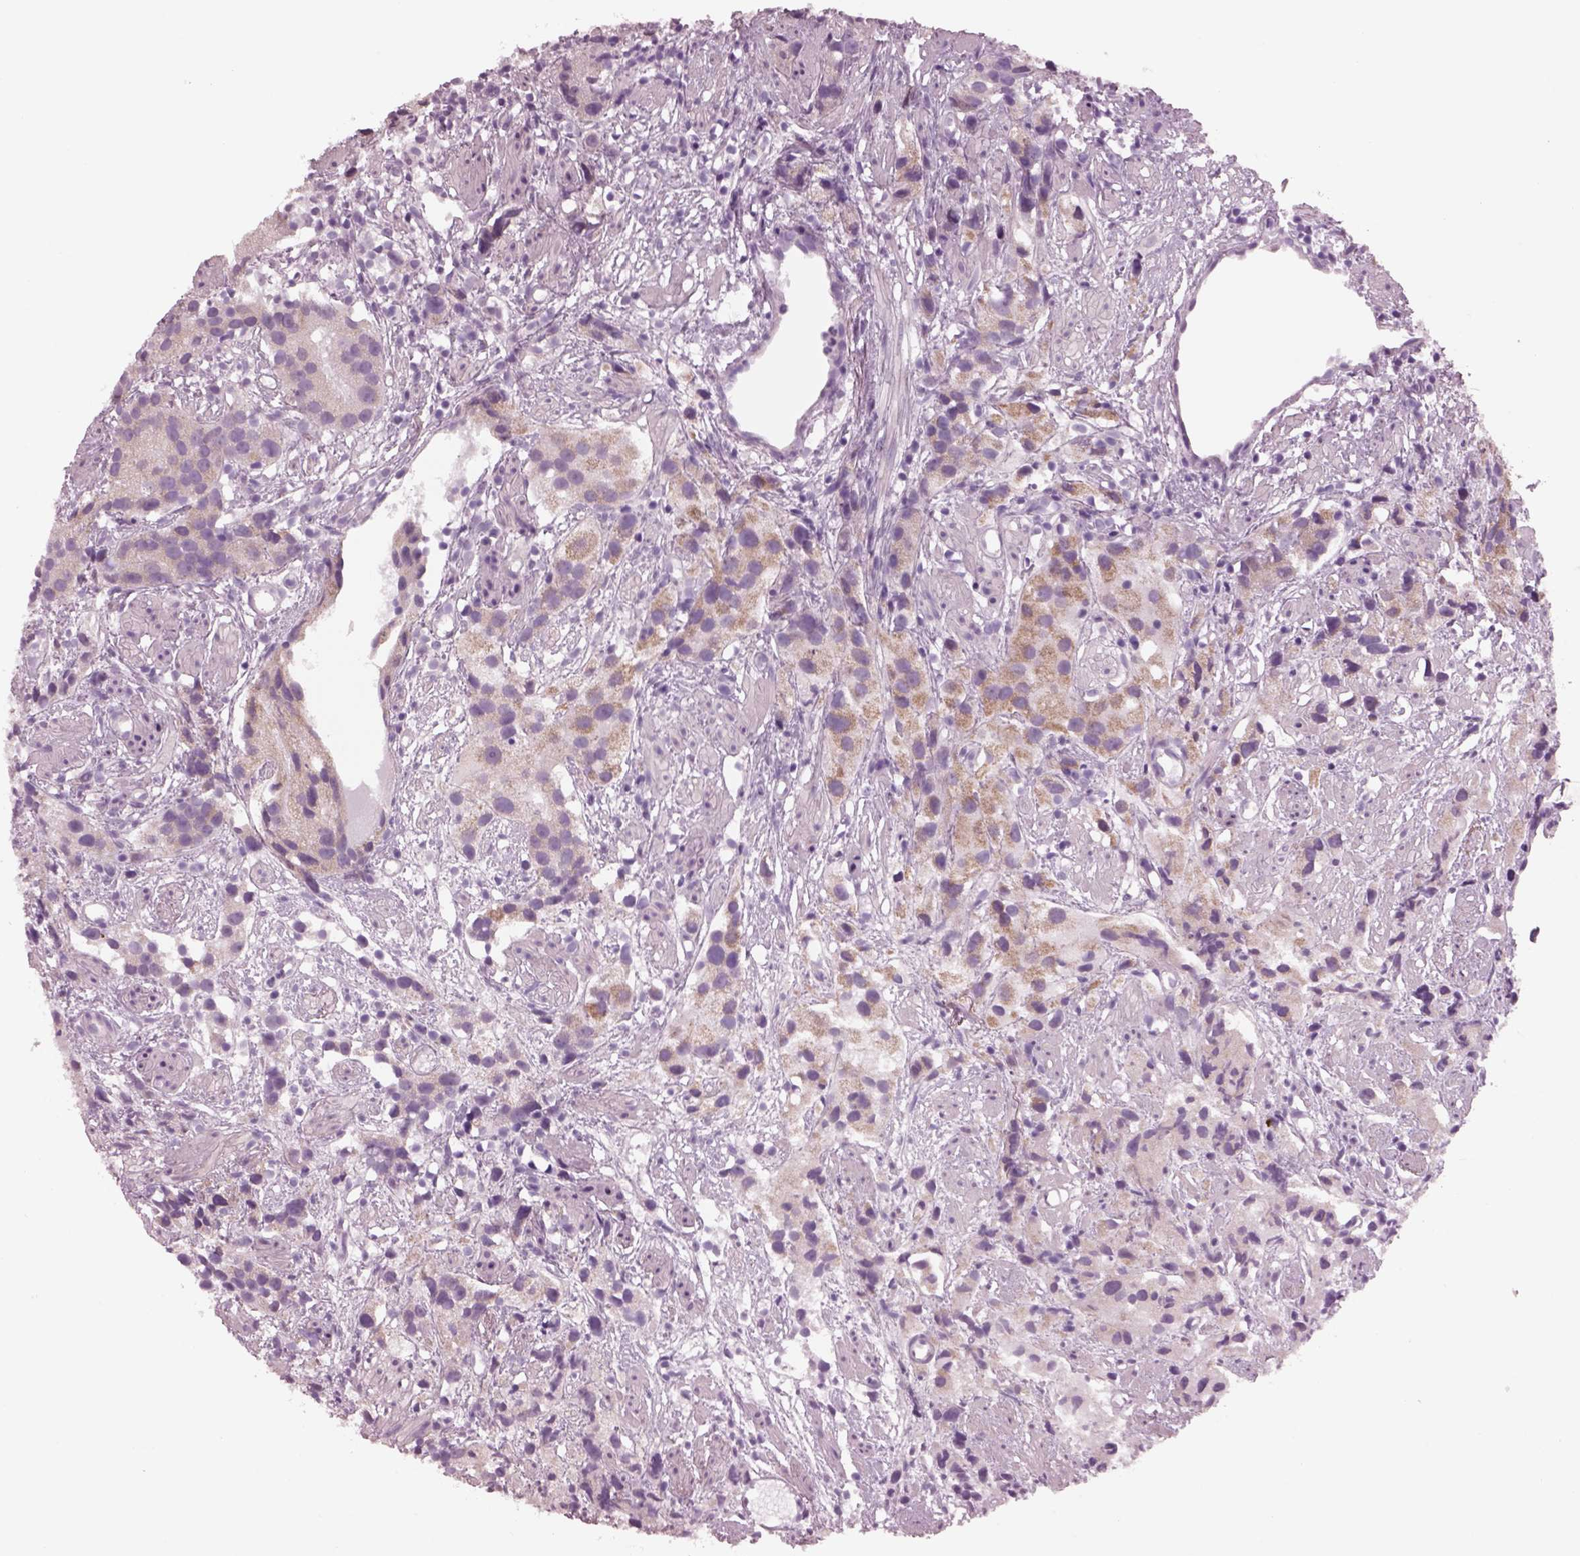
{"staining": {"intensity": "weak", "quantity": "25%-75%", "location": "cytoplasmic/membranous"}, "tissue": "prostate cancer", "cell_type": "Tumor cells", "image_type": "cancer", "snomed": [{"axis": "morphology", "description": "Adenocarcinoma, High grade"}, {"axis": "topography", "description": "Prostate"}], "caption": "An image of prostate high-grade adenocarcinoma stained for a protein reveals weak cytoplasmic/membranous brown staining in tumor cells.", "gene": "CYLC1", "patient": {"sex": "male", "age": 68}}